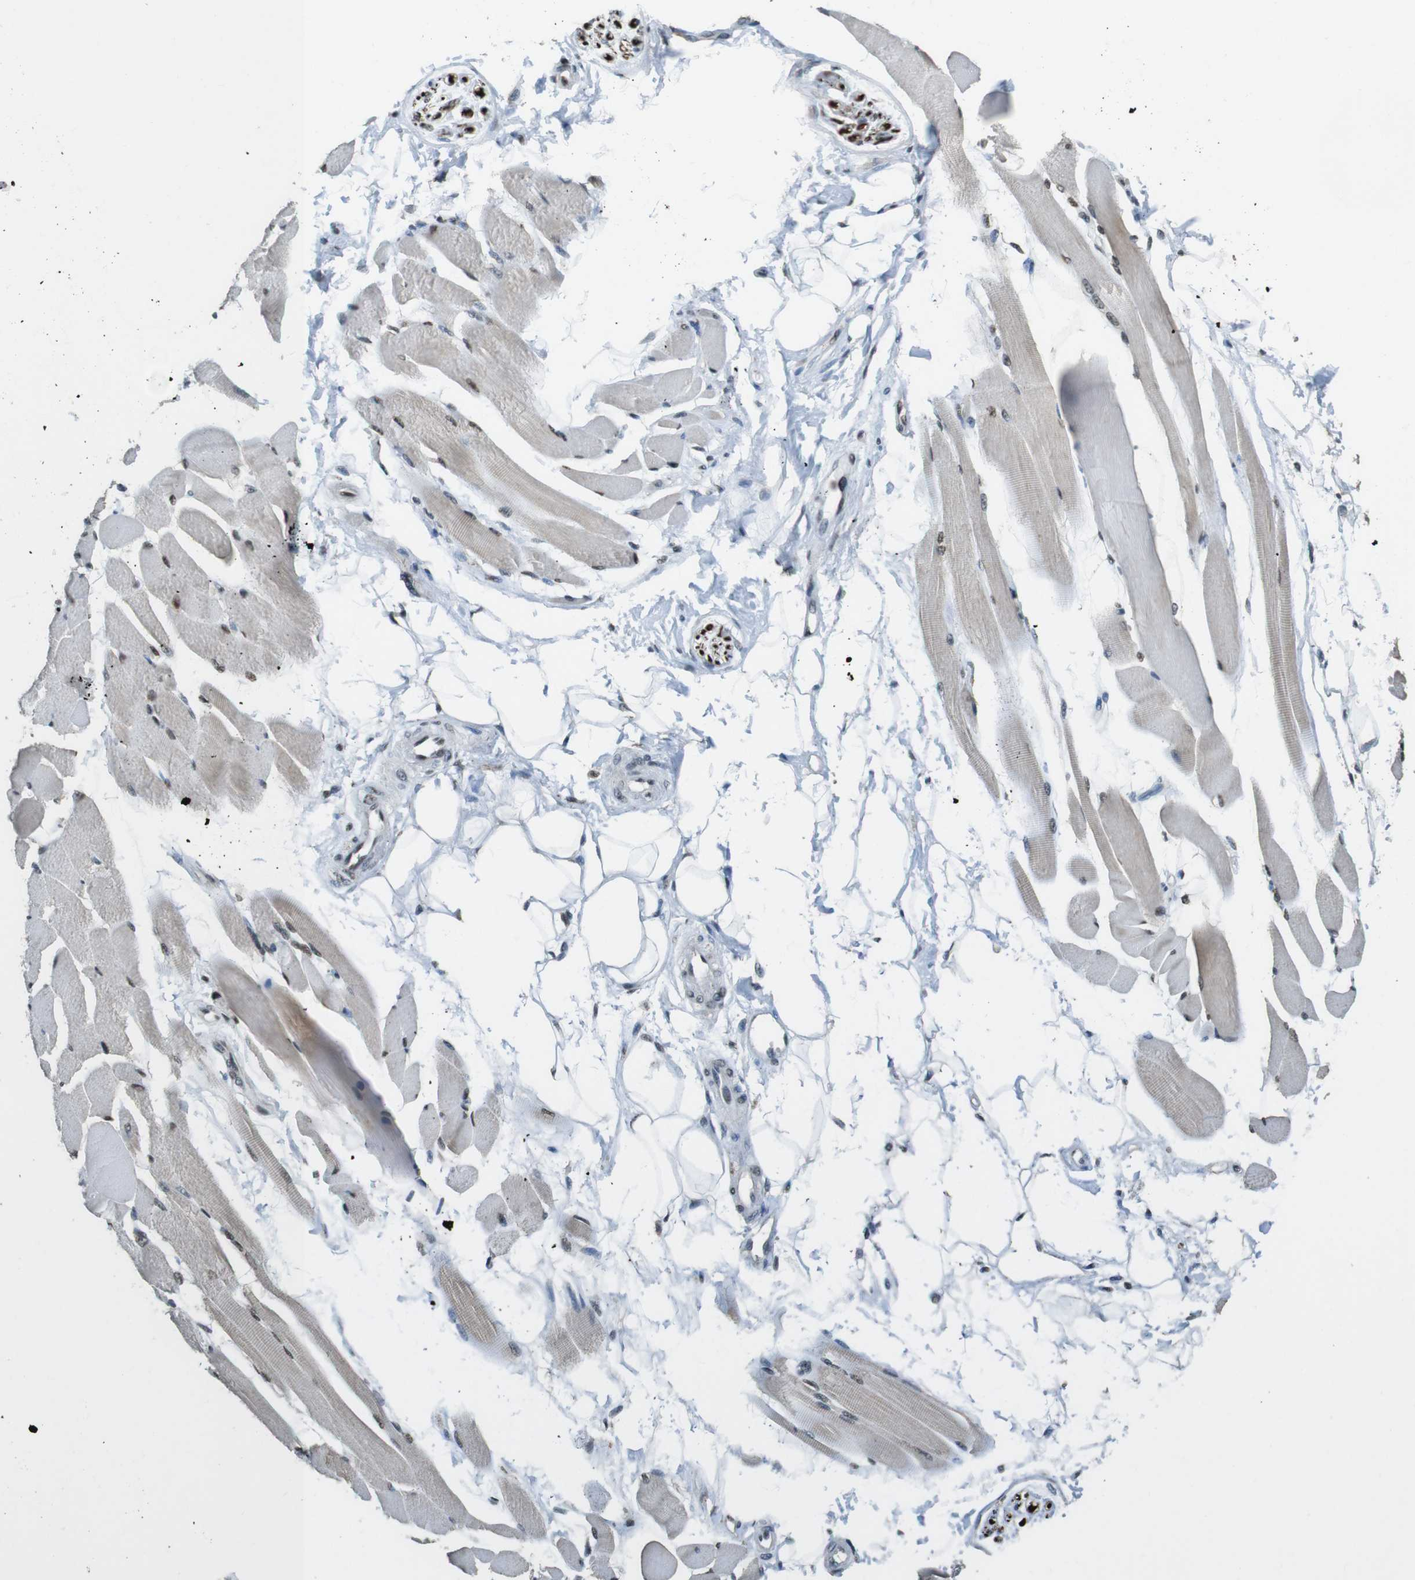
{"staining": {"intensity": "weak", "quantity": "<25%", "location": "nuclear"}, "tissue": "skeletal muscle", "cell_type": "Myocytes", "image_type": "normal", "snomed": [{"axis": "morphology", "description": "Normal tissue, NOS"}, {"axis": "topography", "description": "Skeletal muscle"}, {"axis": "topography", "description": "Peripheral nerve tissue"}], "caption": "Skeletal muscle was stained to show a protein in brown. There is no significant positivity in myocytes. Nuclei are stained in blue.", "gene": "CSNK2B", "patient": {"sex": "female", "age": 84}}